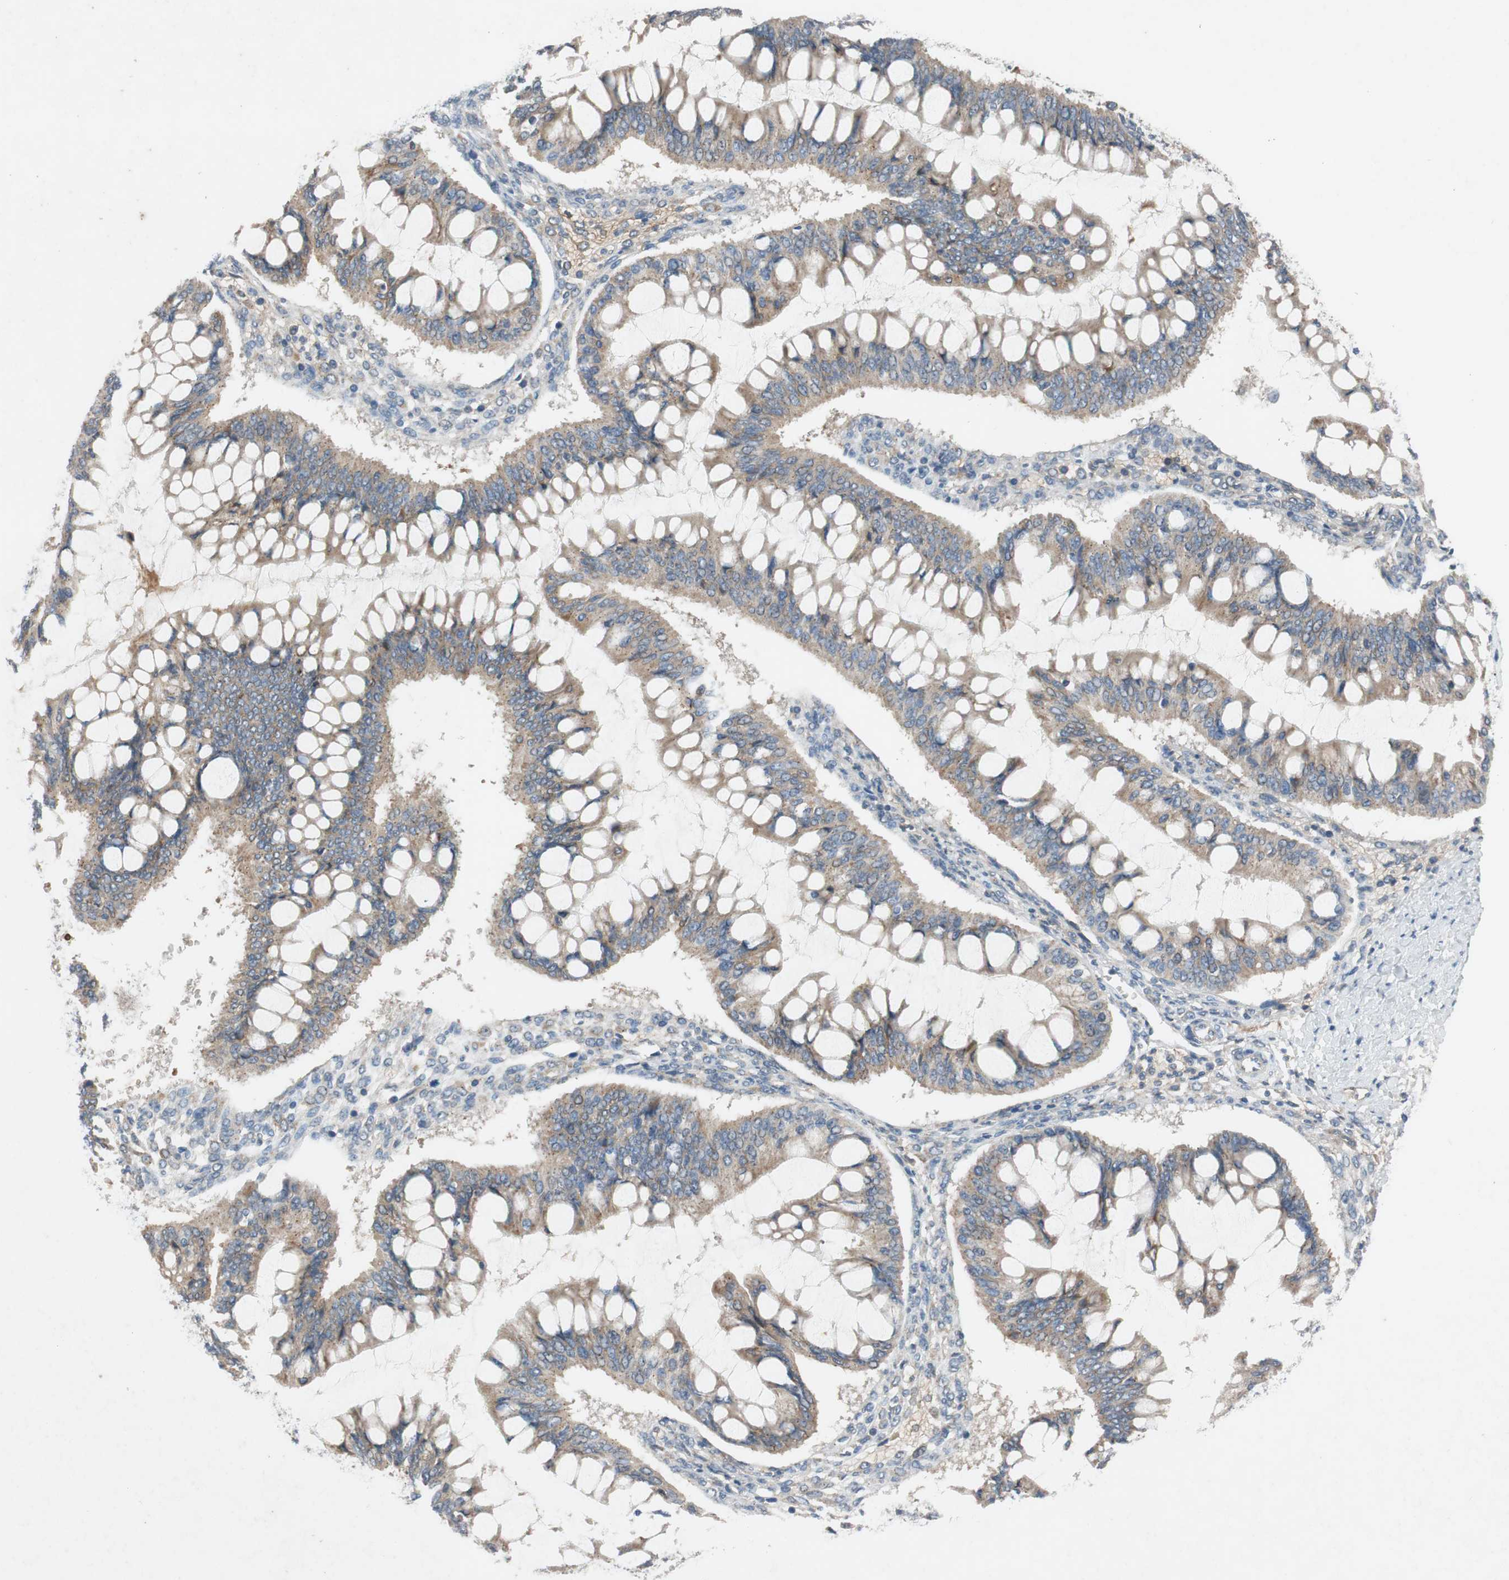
{"staining": {"intensity": "moderate", "quantity": ">75%", "location": "cytoplasmic/membranous"}, "tissue": "ovarian cancer", "cell_type": "Tumor cells", "image_type": "cancer", "snomed": [{"axis": "morphology", "description": "Cystadenocarcinoma, mucinous, NOS"}, {"axis": "topography", "description": "Ovary"}], "caption": "Ovarian cancer (mucinous cystadenocarcinoma) tissue reveals moderate cytoplasmic/membranous staining in about >75% of tumor cells", "gene": "ADD2", "patient": {"sex": "female", "age": 73}}